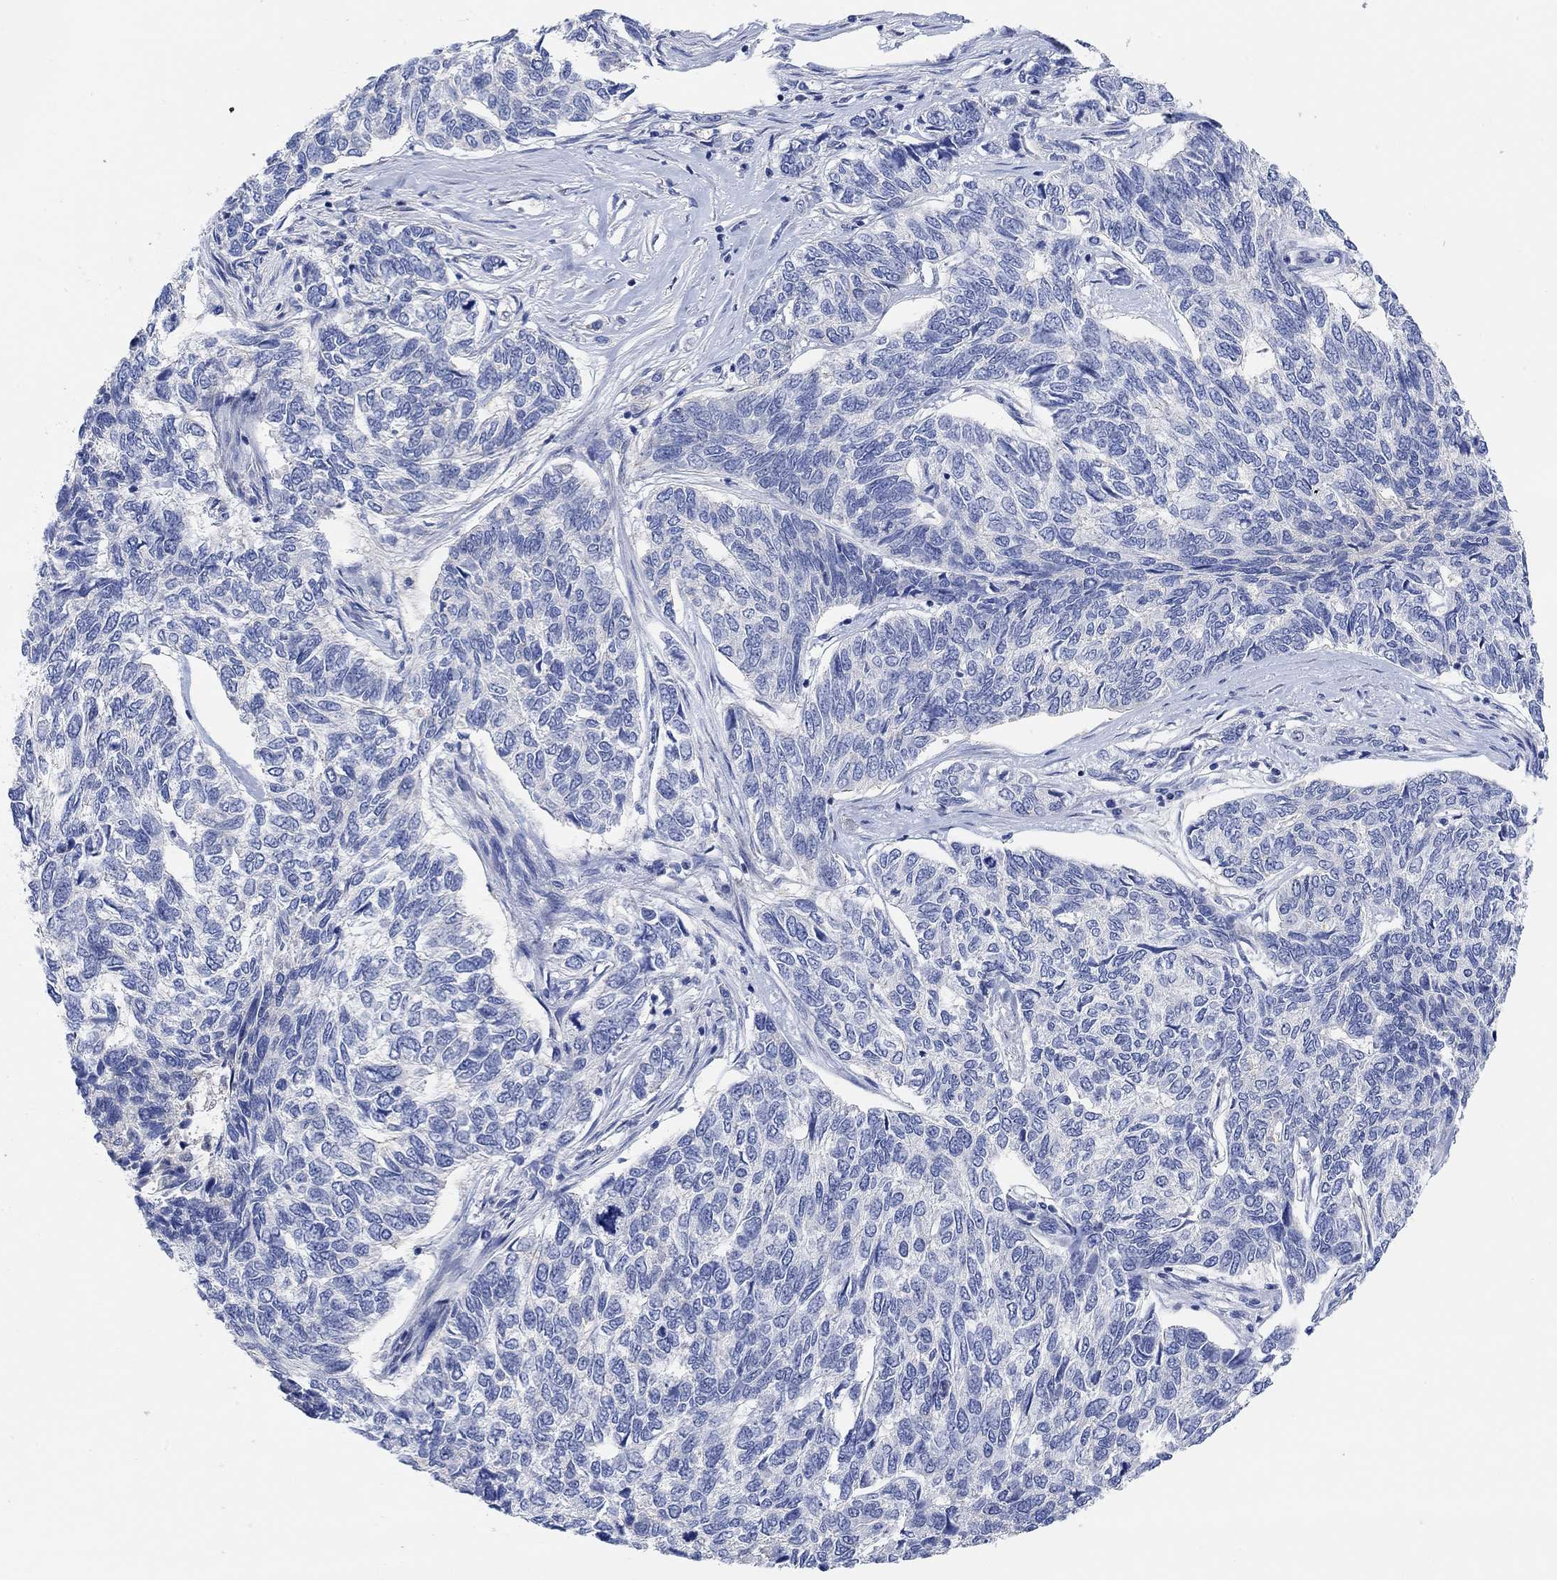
{"staining": {"intensity": "negative", "quantity": "none", "location": "none"}, "tissue": "skin cancer", "cell_type": "Tumor cells", "image_type": "cancer", "snomed": [{"axis": "morphology", "description": "Basal cell carcinoma"}, {"axis": "topography", "description": "Skin"}], "caption": "High power microscopy photomicrograph of an immunohistochemistry (IHC) micrograph of skin cancer (basal cell carcinoma), revealing no significant expression in tumor cells. (Brightfield microscopy of DAB immunohistochemistry (IHC) at high magnification).", "gene": "RGS1", "patient": {"sex": "female", "age": 65}}